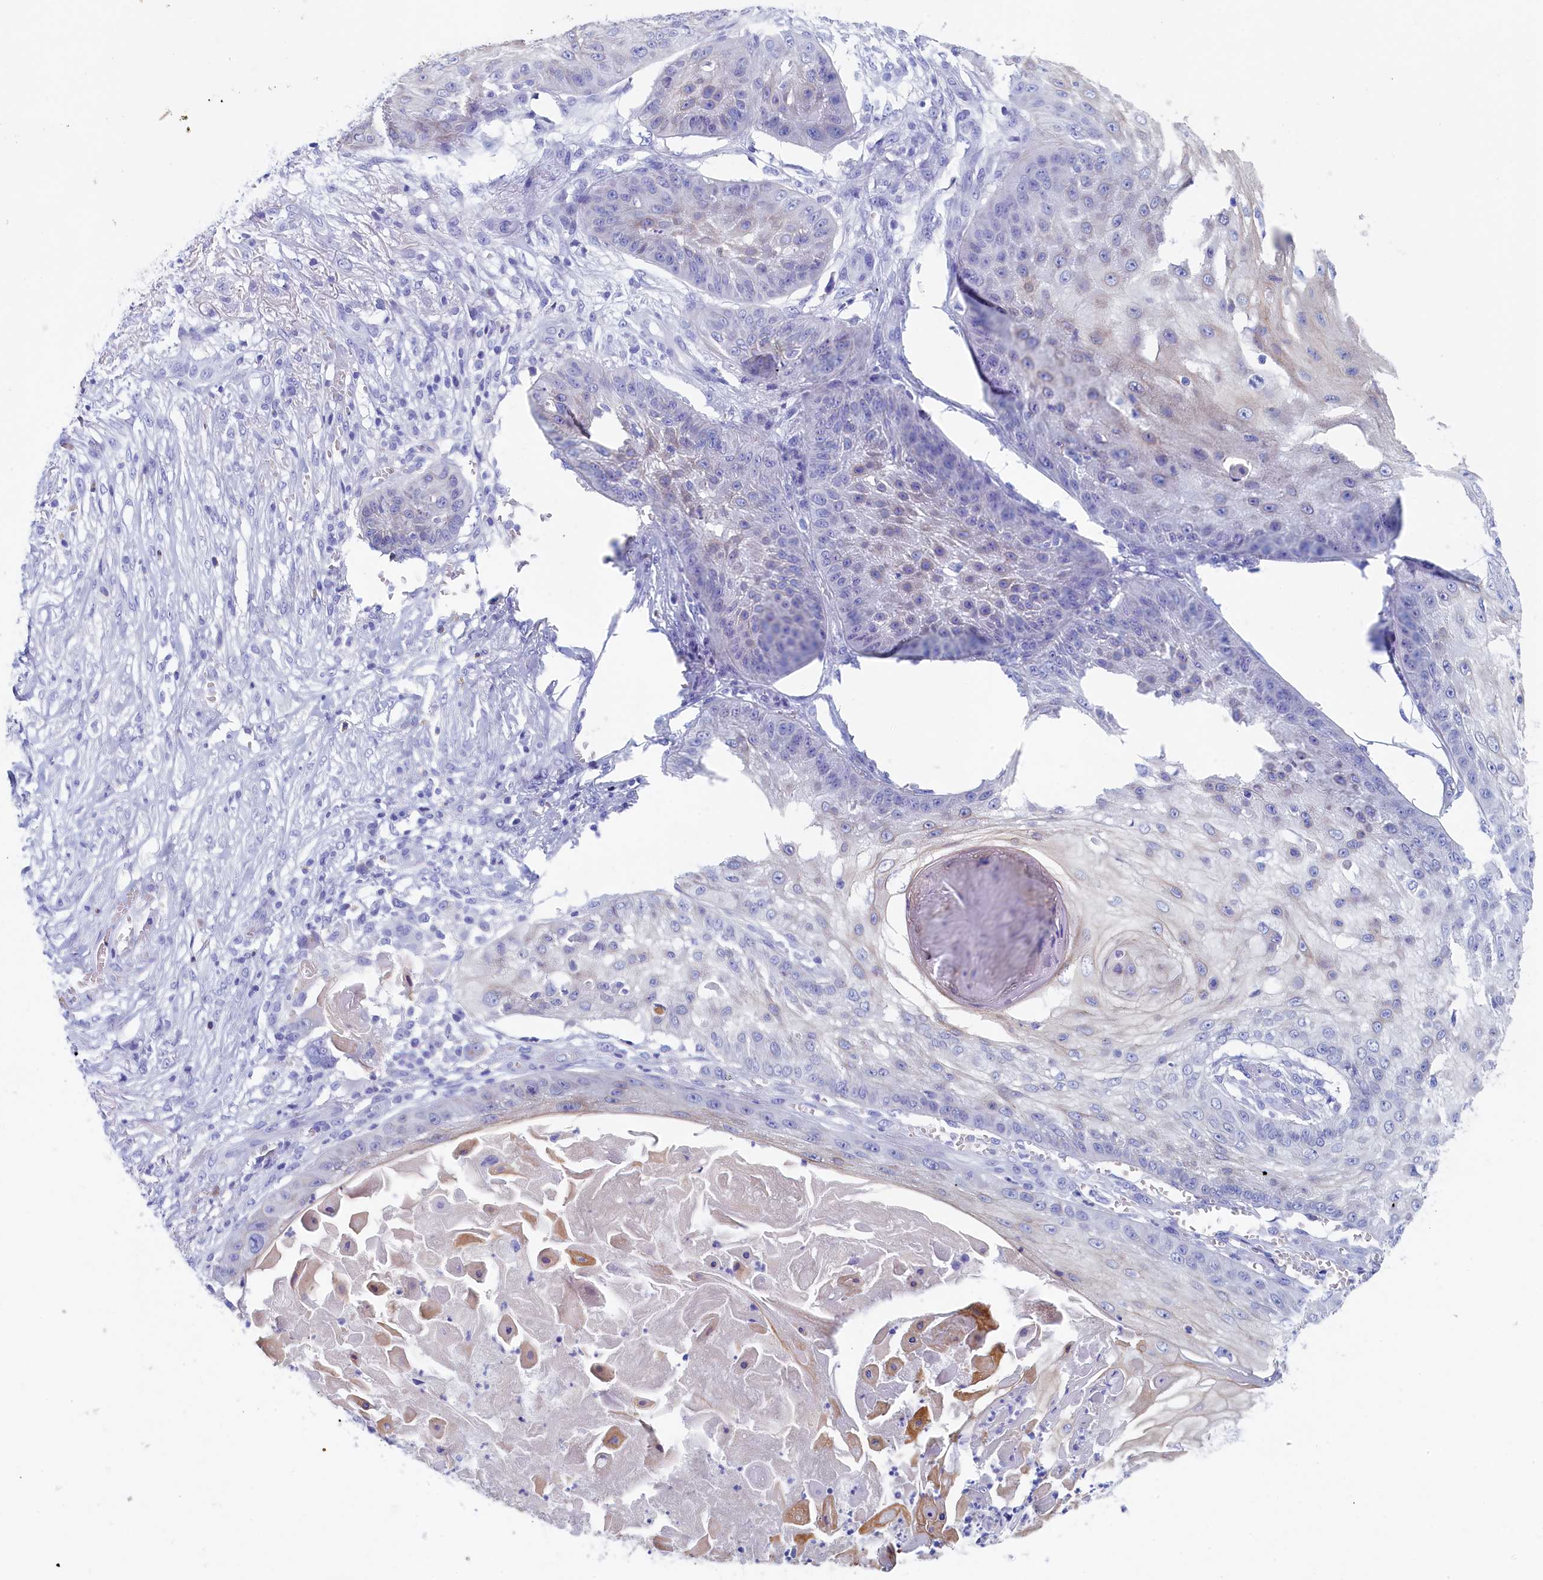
{"staining": {"intensity": "weak", "quantity": "<25%", "location": "cytoplasmic/membranous"}, "tissue": "skin cancer", "cell_type": "Tumor cells", "image_type": "cancer", "snomed": [{"axis": "morphology", "description": "Squamous cell carcinoma, NOS"}, {"axis": "topography", "description": "Skin"}], "caption": "Immunohistochemistry photomicrograph of human squamous cell carcinoma (skin) stained for a protein (brown), which exhibits no expression in tumor cells.", "gene": "GUCA1C", "patient": {"sex": "male", "age": 70}}